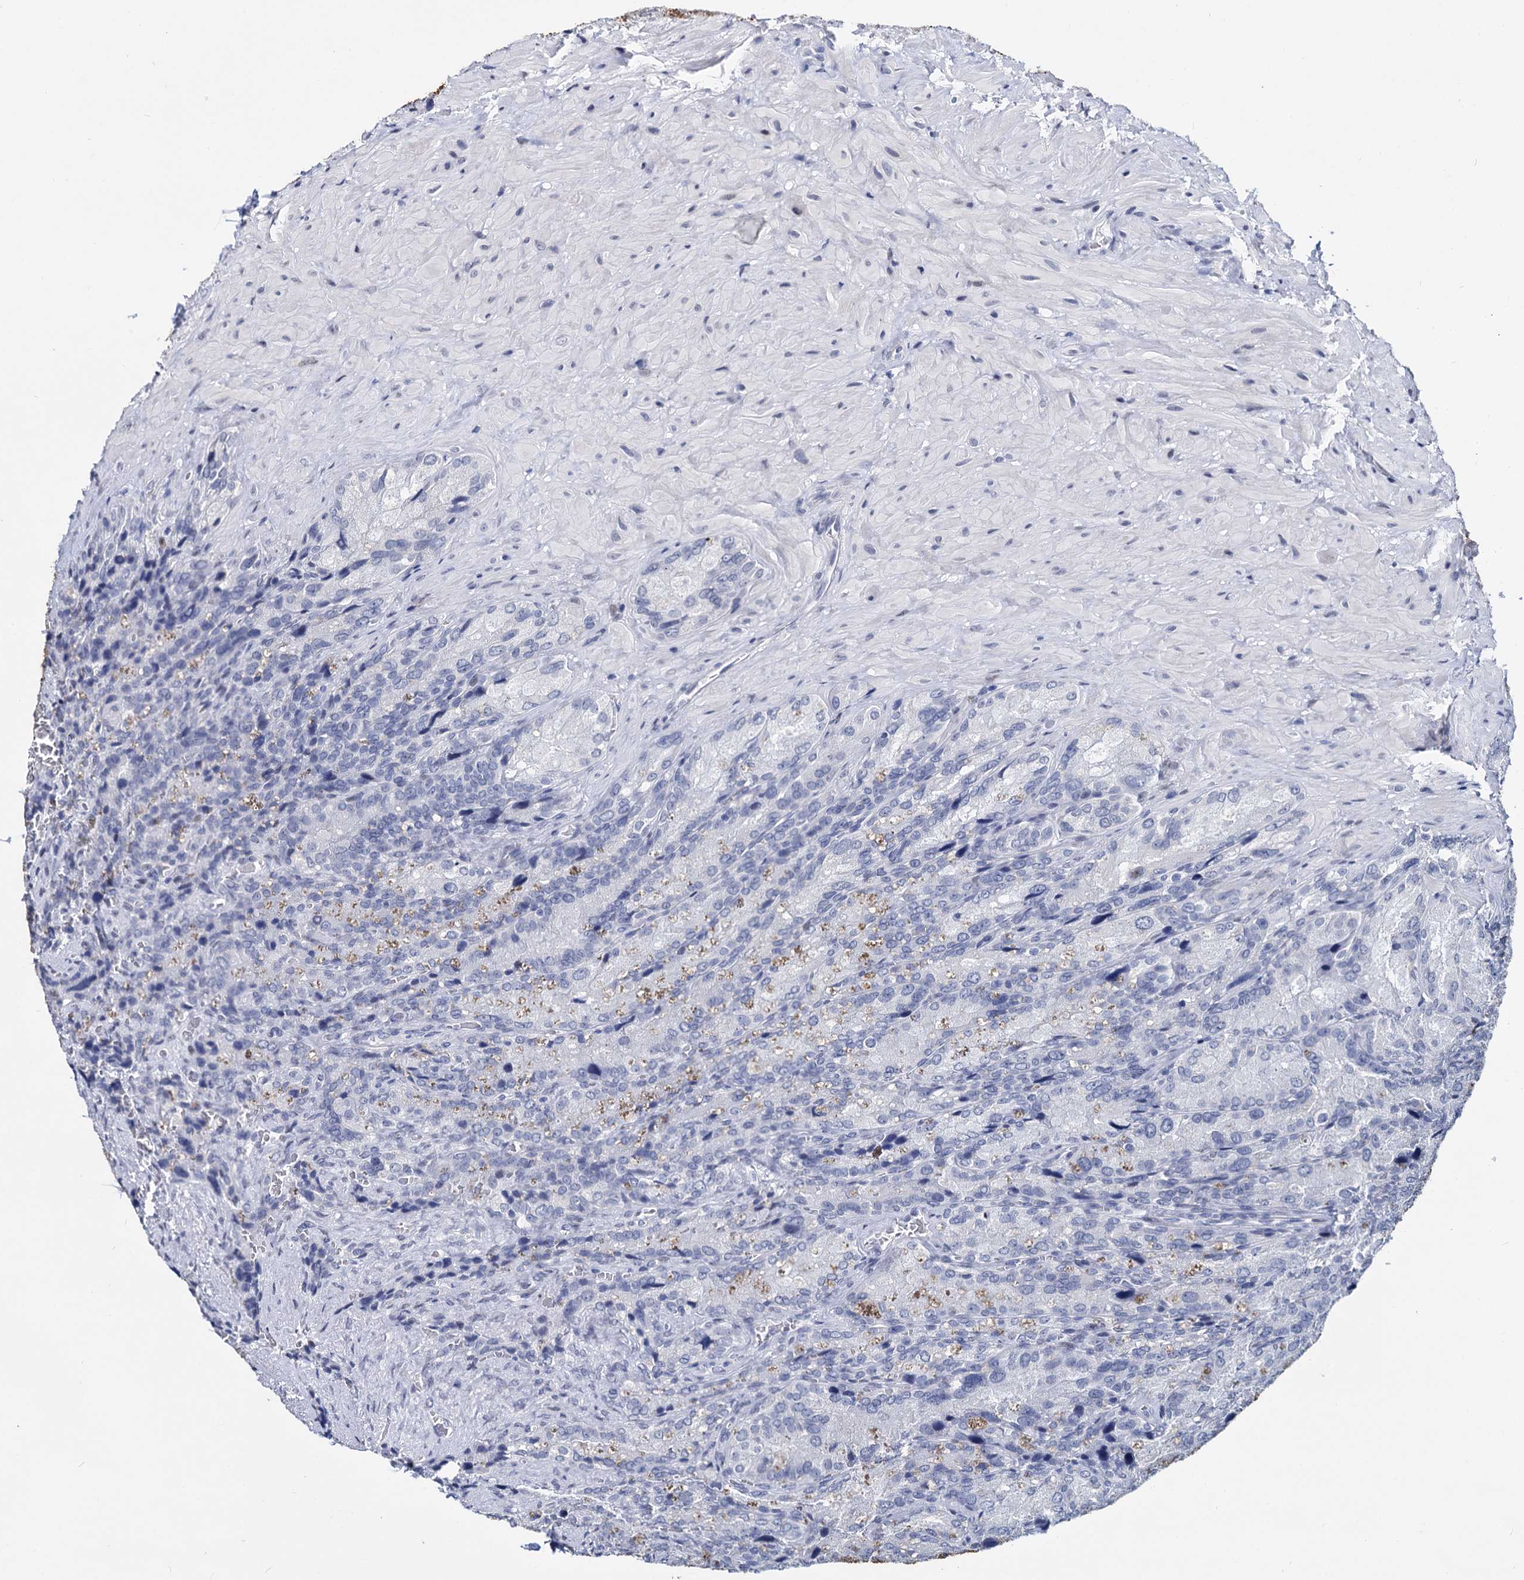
{"staining": {"intensity": "negative", "quantity": "none", "location": "none"}, "tissue": "seminal vesicle", "cell_type": "Glandular cells", "image_type": "normal", "snomed": [{"axis": "morphology", "description": "Normal tissue, NOS"}, {"axis": "topography", "description": "Seminal veicle"}], "caption": "An IHC photomicrograph of unremarkable seminal vesicle is shown. There is no staining in glandular cells of seminal vesicle.", "gene": "MAGEA4", "patient": {"sex": "male", "age": 62}}